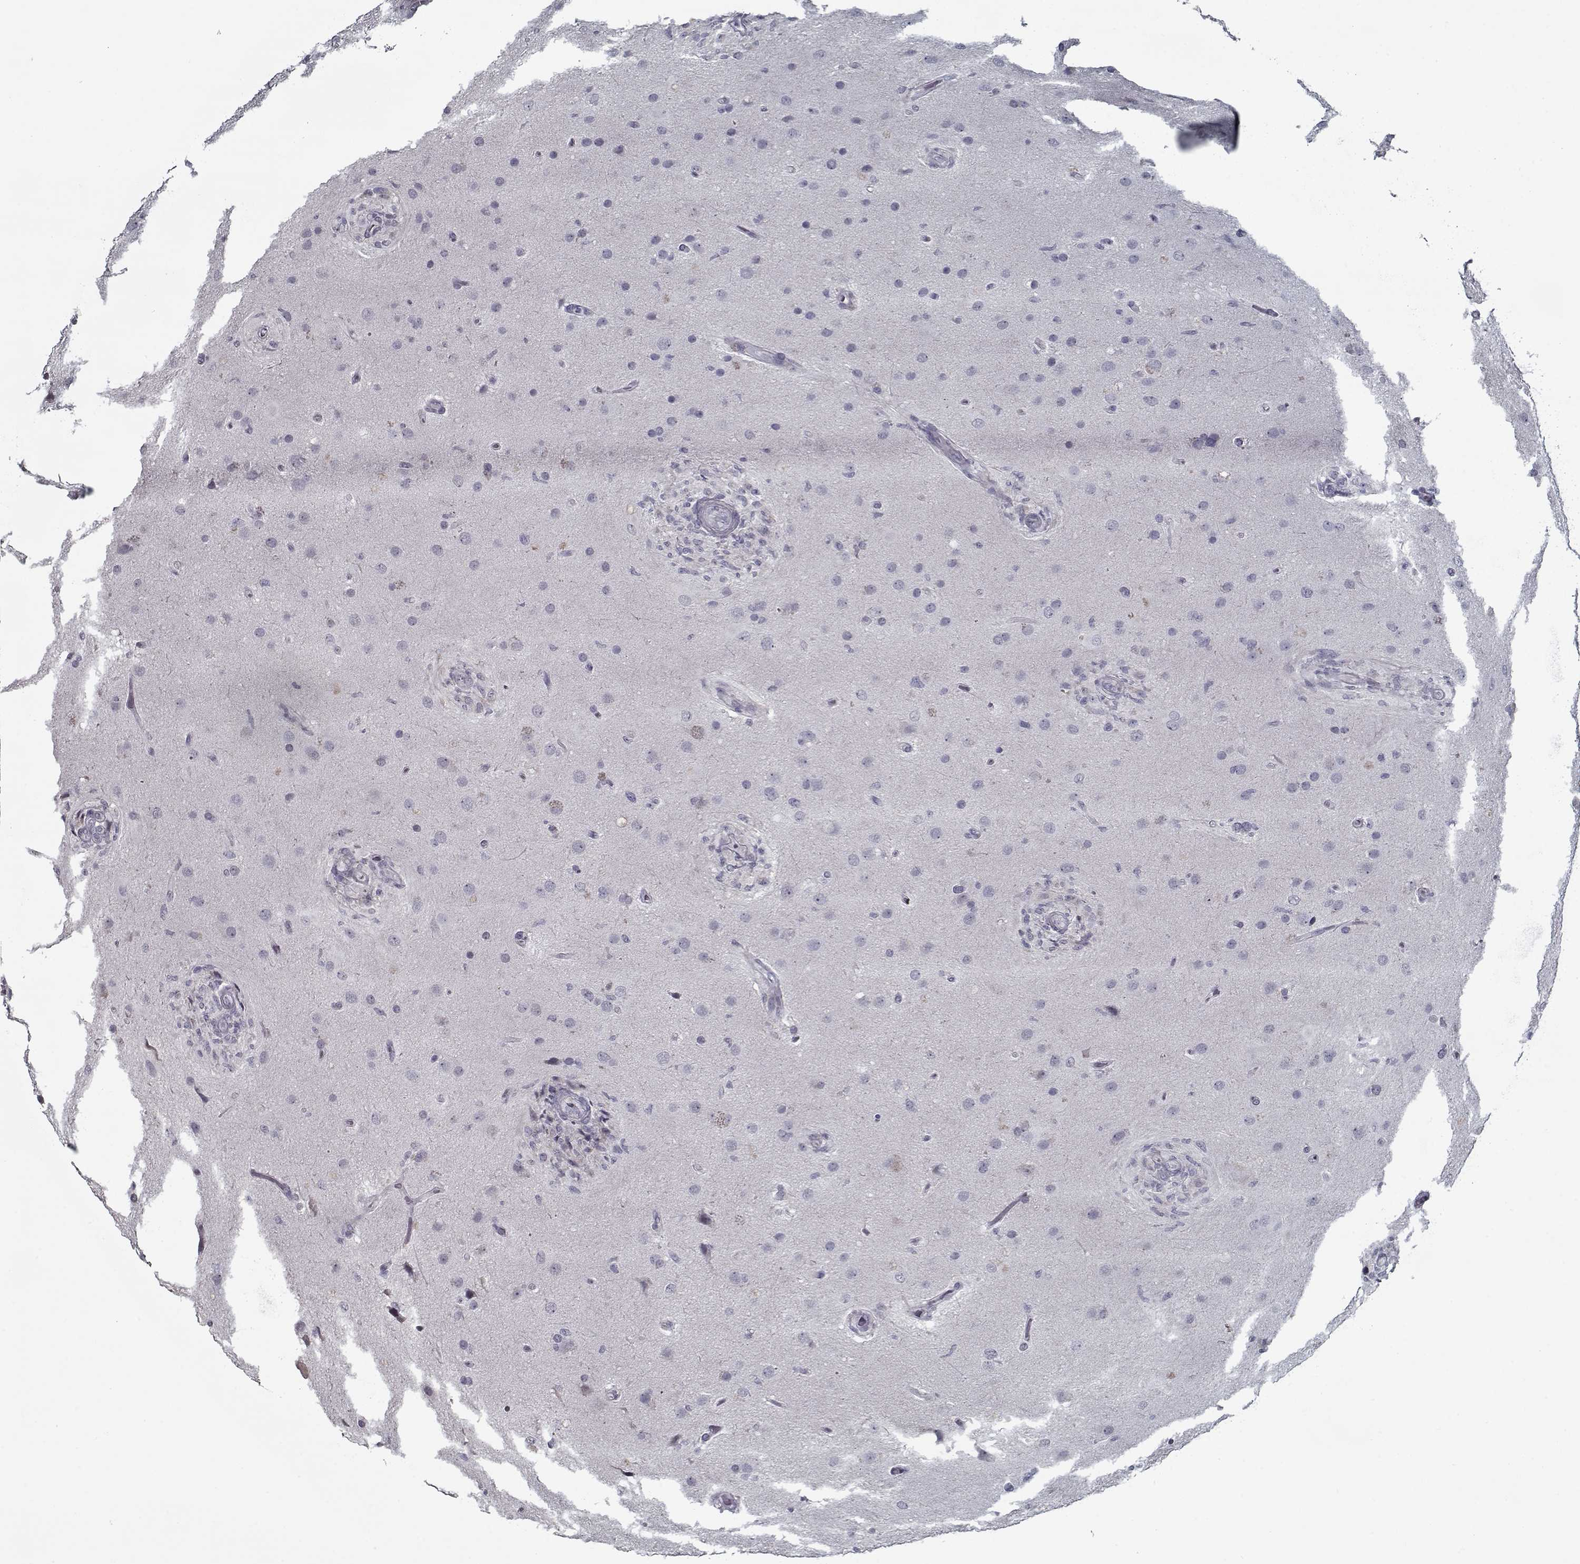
{"staining": {"intensity": "negative", "quantity": "none", "location": "none"}, "tissue": "glioma", "cell_type": "Tumor cells", "image_type": "cancer", "snomed": [{"axis": "morphology", "description": "Glioma, malignant, High grade"}, {"axis": "topography", "description": "Brain"}], "caption": "This micrograph is of glioma stained with immunohistochemistry (IHC) to label a protein in brown with the nuclei are counter-stained blue. There is no staining in tumor cells.", "gene": "SEC16B", "patient": {"sex": "male", "age": 68}}